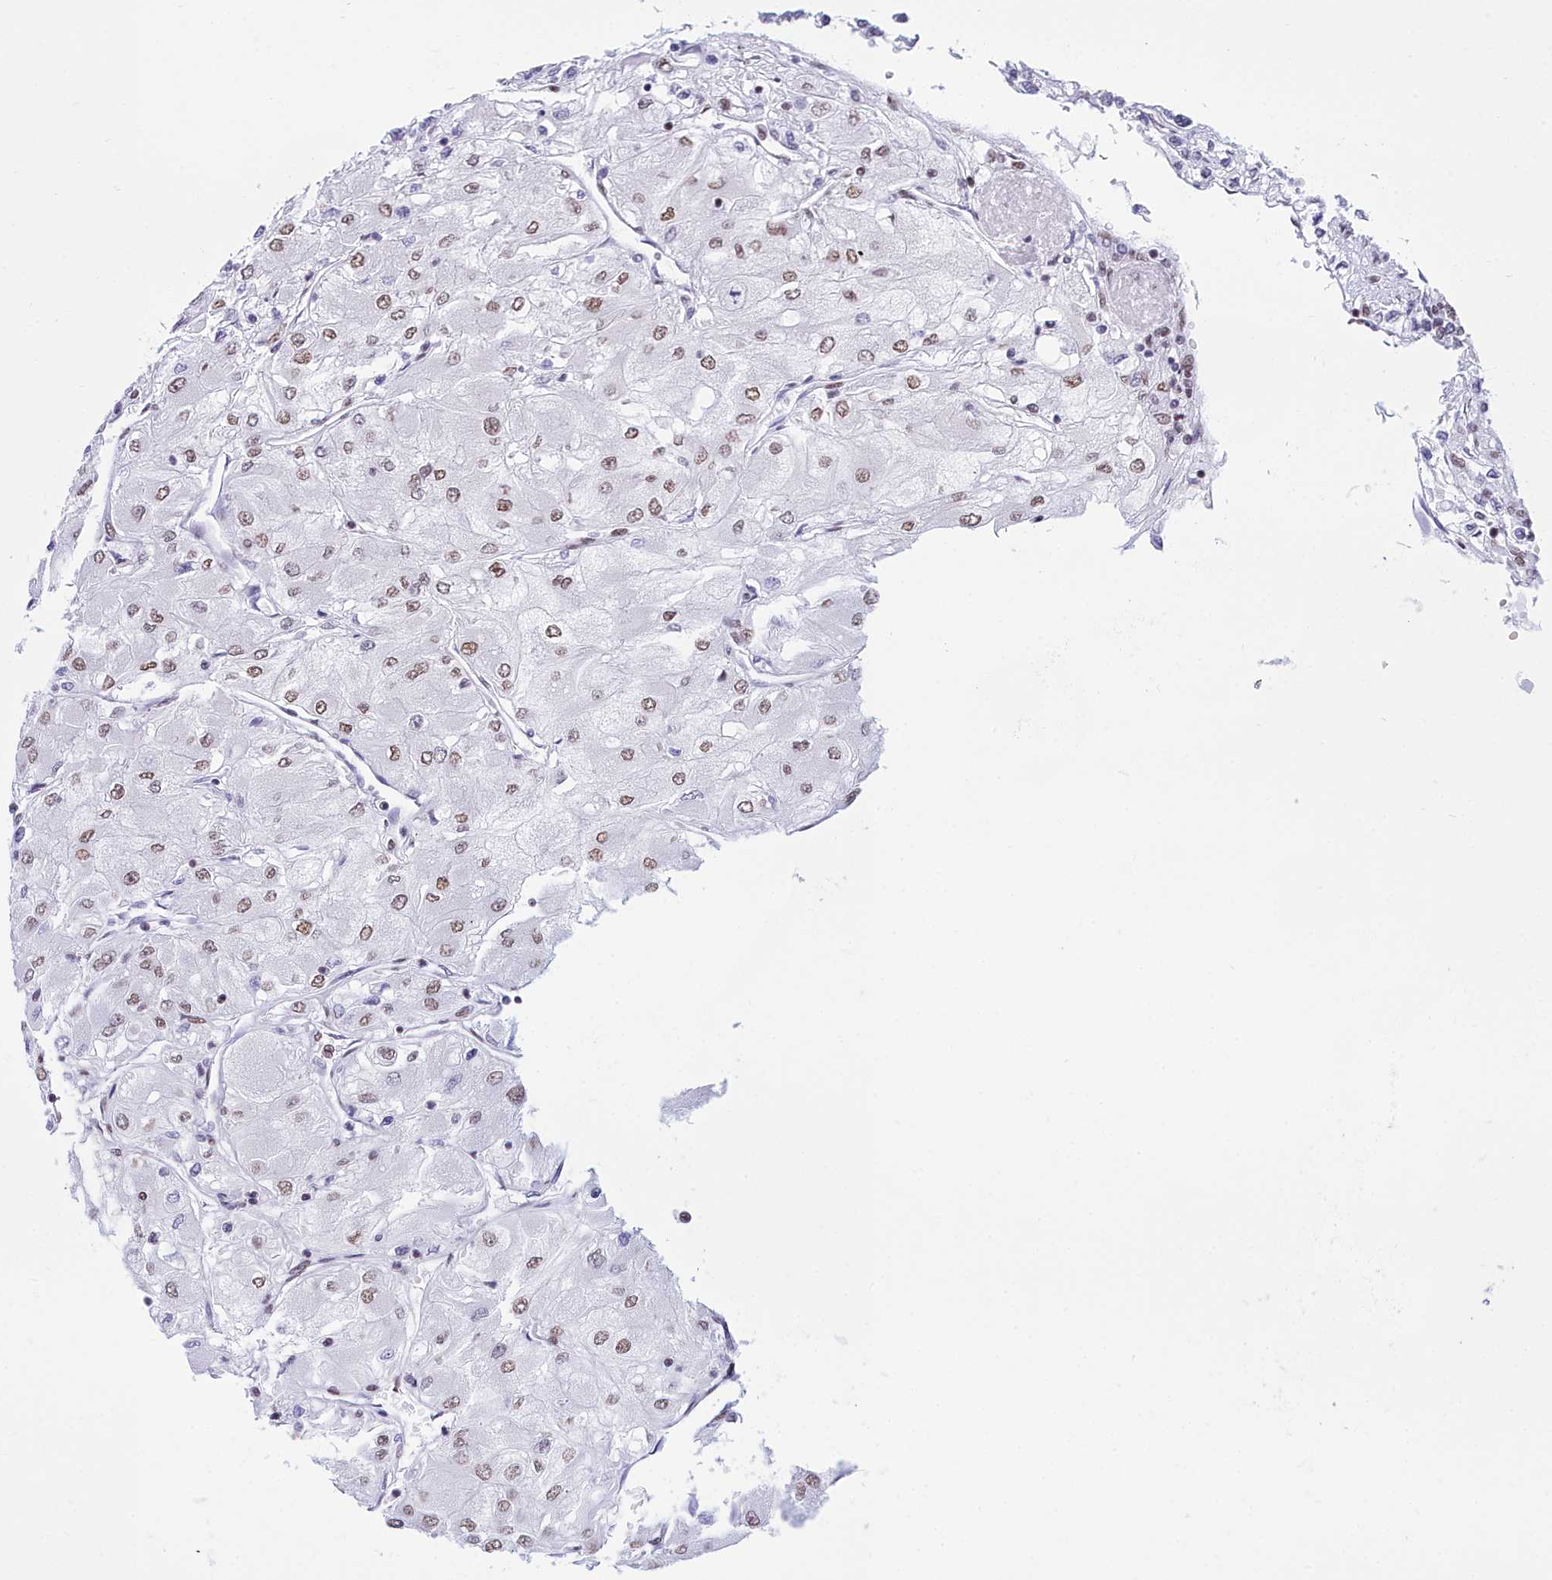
{"staining": {"intensity": "weak", "quantity": "25%-75%", "location": "nuclear"}, "tissue": "renal cancer", "cell_type": "Tumor cells", "image_type": "cancer", "snomed": [{"axis": "morphology", "description": "Adenocarcinoma, NOS"}, {"axis": "topography", "description": "Kidney"}], "caption": "A low amount of weak nuclear positivity is present in about 25%-75% of tumor cells in adenocarcinoma (renal) tissue.", "gene": "CDC26", "patient": {"sex": "male", "age": 80}}